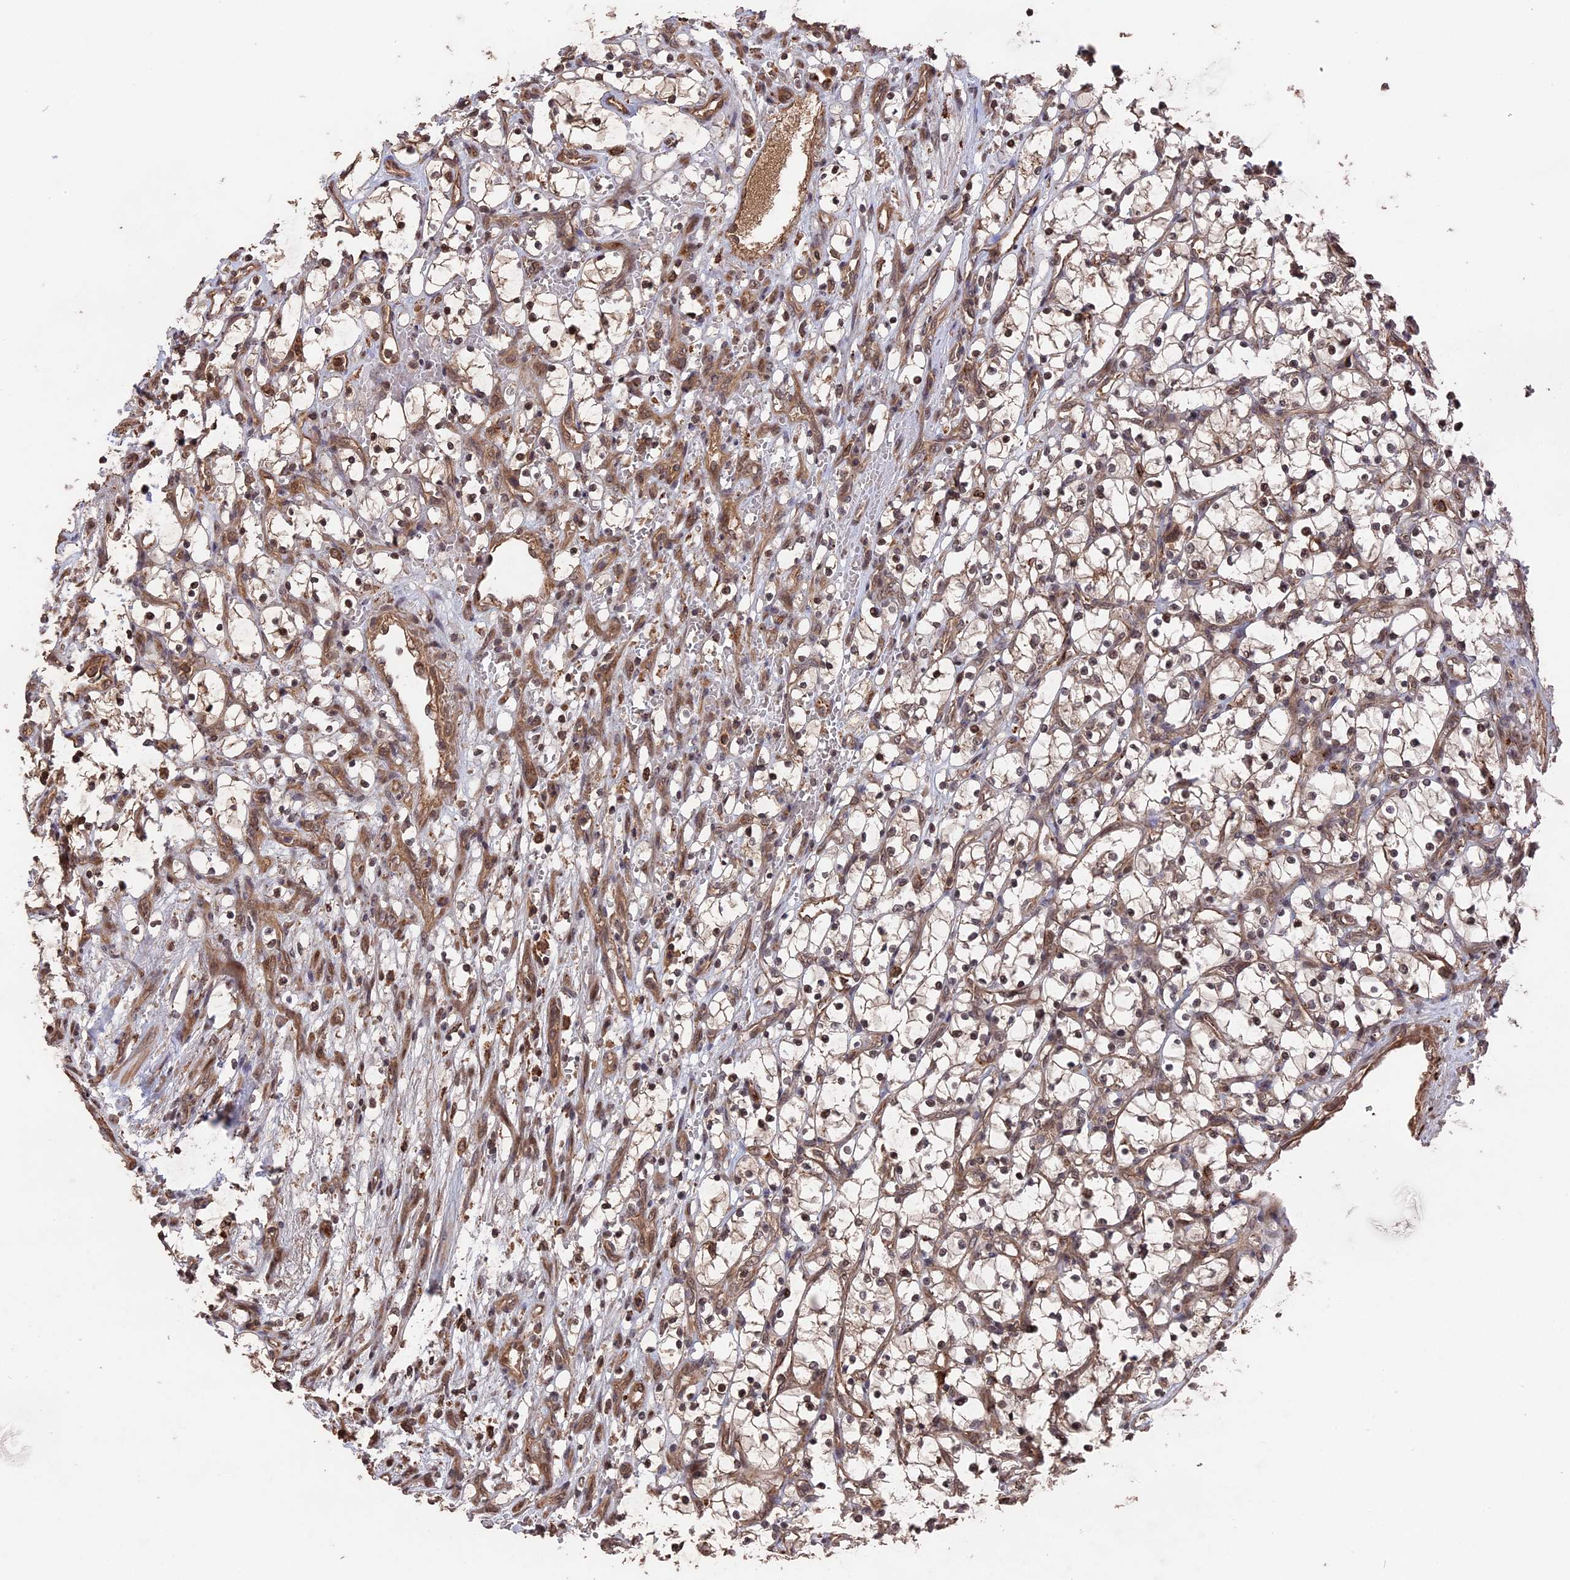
{"staining": {"intensity": "weak", "quantity": "25%-75%", "location": "cytoplasmic/membranous"}, "tissue": "renal cancer", "cell_type": "Tumor cells", "image_type": "cancer", "snomed": [{"axis": "morphology", "description": "Adenocarcinoma, NOS"}, {"axis": "topography", "description": "Kidney"}], "caption": "Renal adenocarcinoma tissue shows weak cytoplasmic/membranous positivity in approximately 25%-75% of tumor cells, visualized by immunohistochemistry.", "gene": "TELO2", "patient": {"sex": "female", "age": 69}}